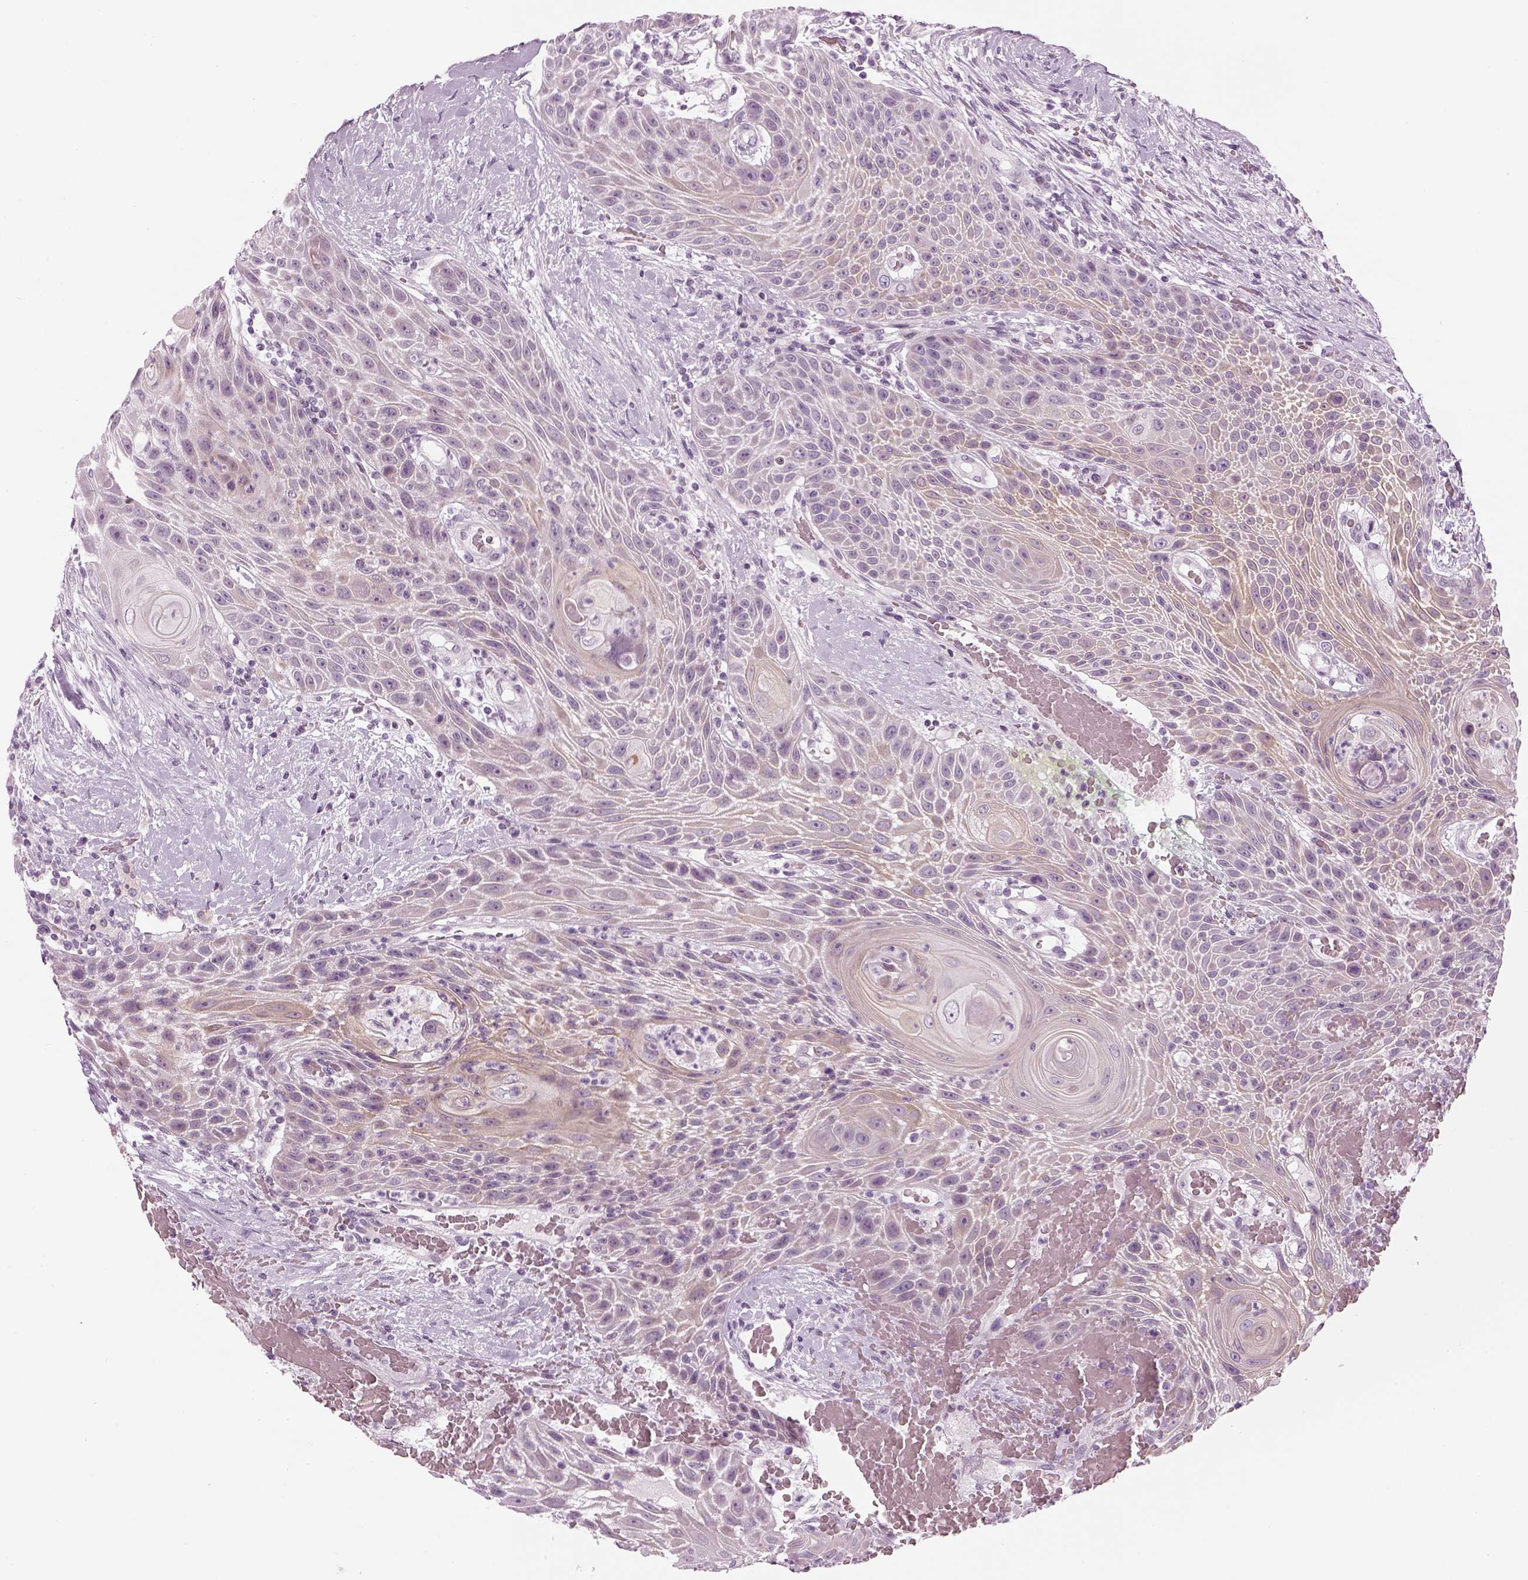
{"staining": {"intensity": "weak", "quantity": "25%-75%", "location": "cytoplasmic/membranous"}, "tissue": "head and neck cancer", "cell_type": "Tumor cells", "image_type": "cancer", "snomed": [{"axis": "morphology", "description": "Squamous cell carcinoma, NOS"}, {"axis": "topography", "description": "Head-Neck"}], "caption": "IHC image of squamous cell carcinoma (head and neck) stained for a protein (brown), which demonstrates low levels of weak cytoplasmic/membranous positivity in approximately 25%-75% of tumor cells.", "gene": "LRRIQ3", "patient": {"sex": "male", "age": 69}}